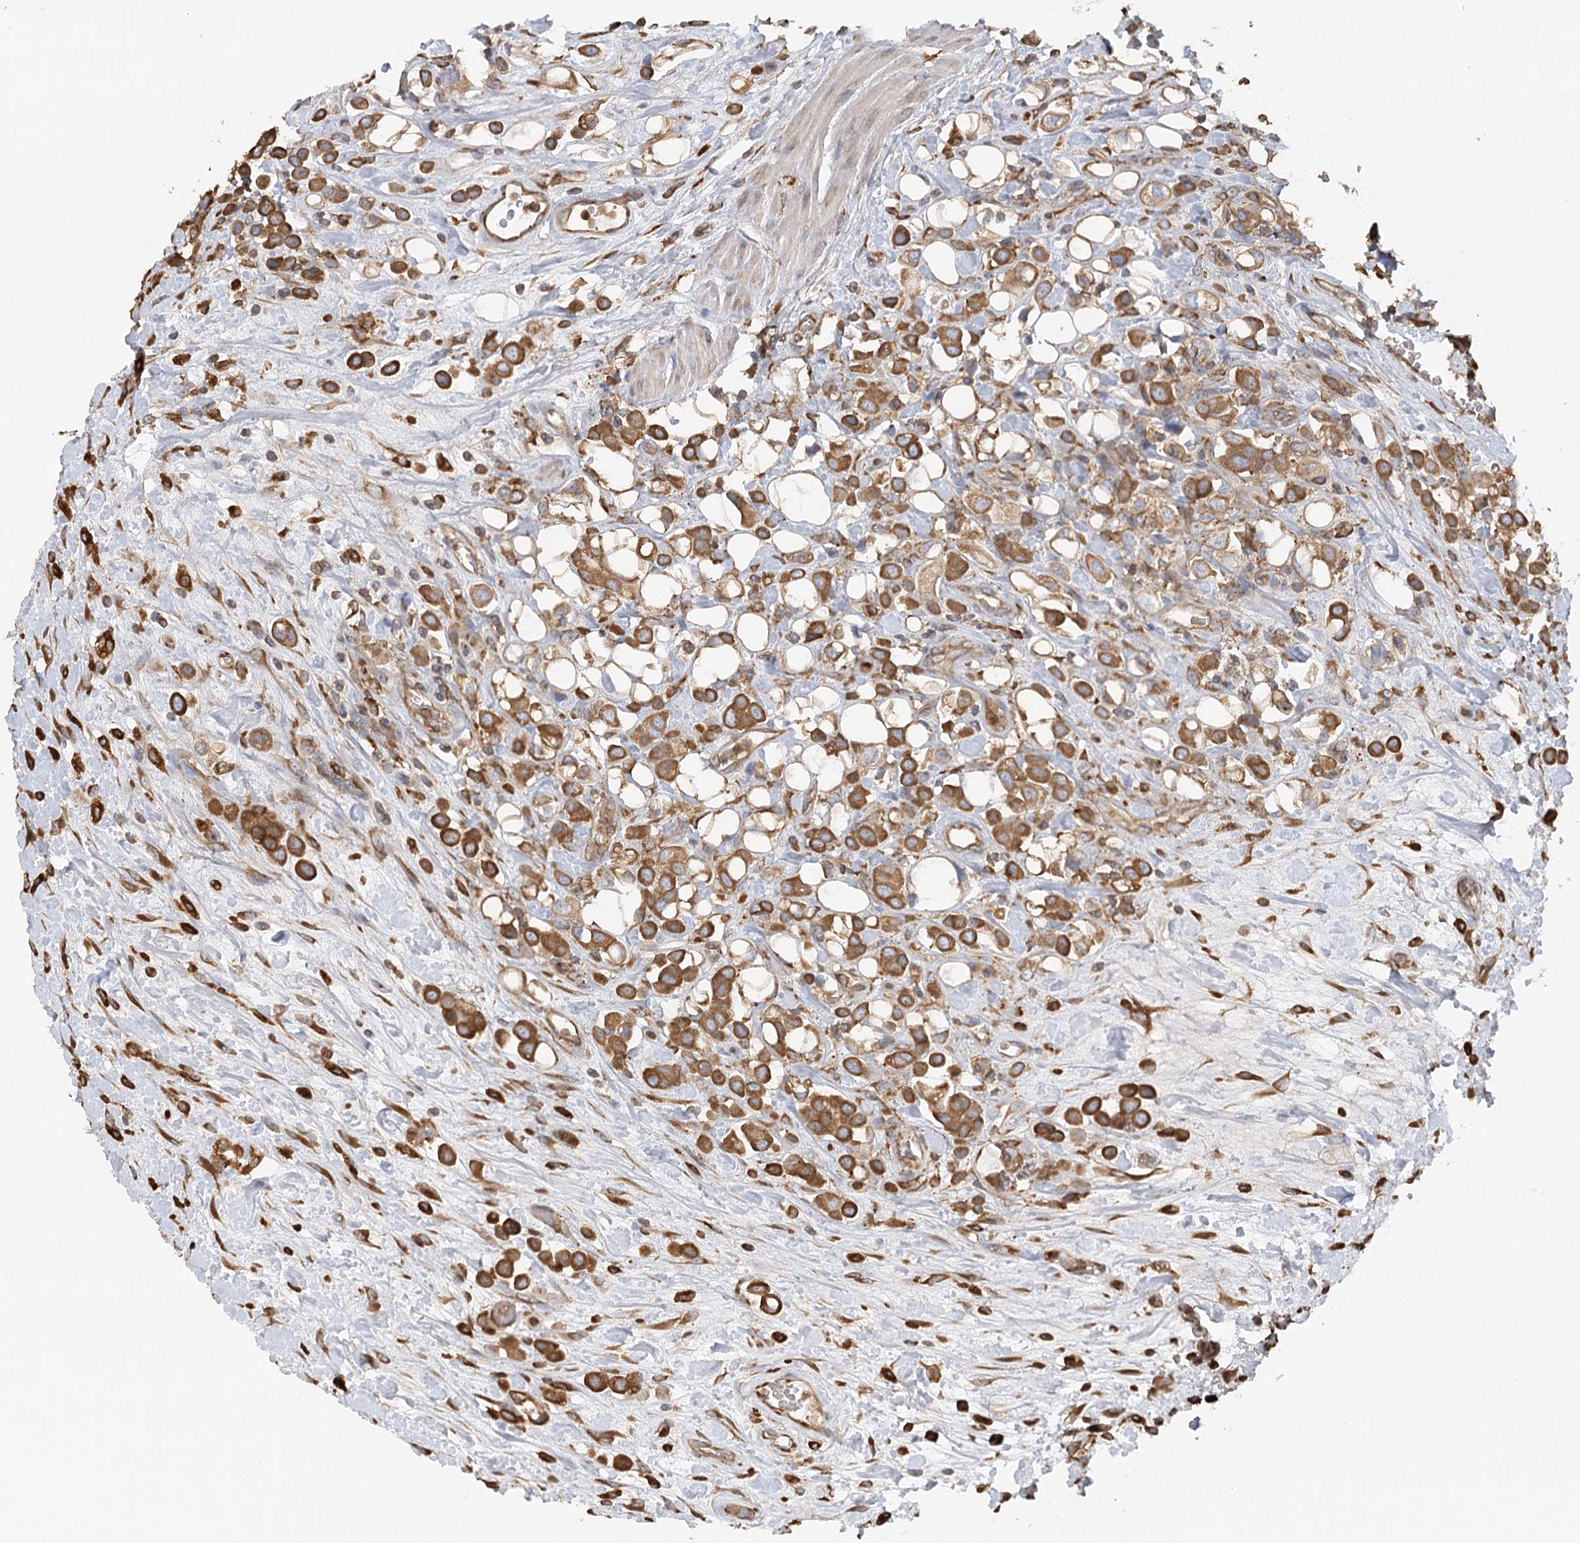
{"staining": {"intensity": "strong", "quantity": ">75%", "location": "cytoplasmic/membranous"}, "tissue": "urothelial cancer", "cell_type": "Tumor cells", "image_type": "cancer", "snomed": [{"axis": "morphology", "description": "Urothelial carcinoma, High grade"}, {"axis": "topography", "description": "Urinary bladder"}], "caption": "A photomicrograph of human urothelial cancer stained for a protein displays strong cytoplasmic/membranous brown staining in tumor cells.", "gene": "ACAP2", "patient": {"sex": "male", "age": 50}}